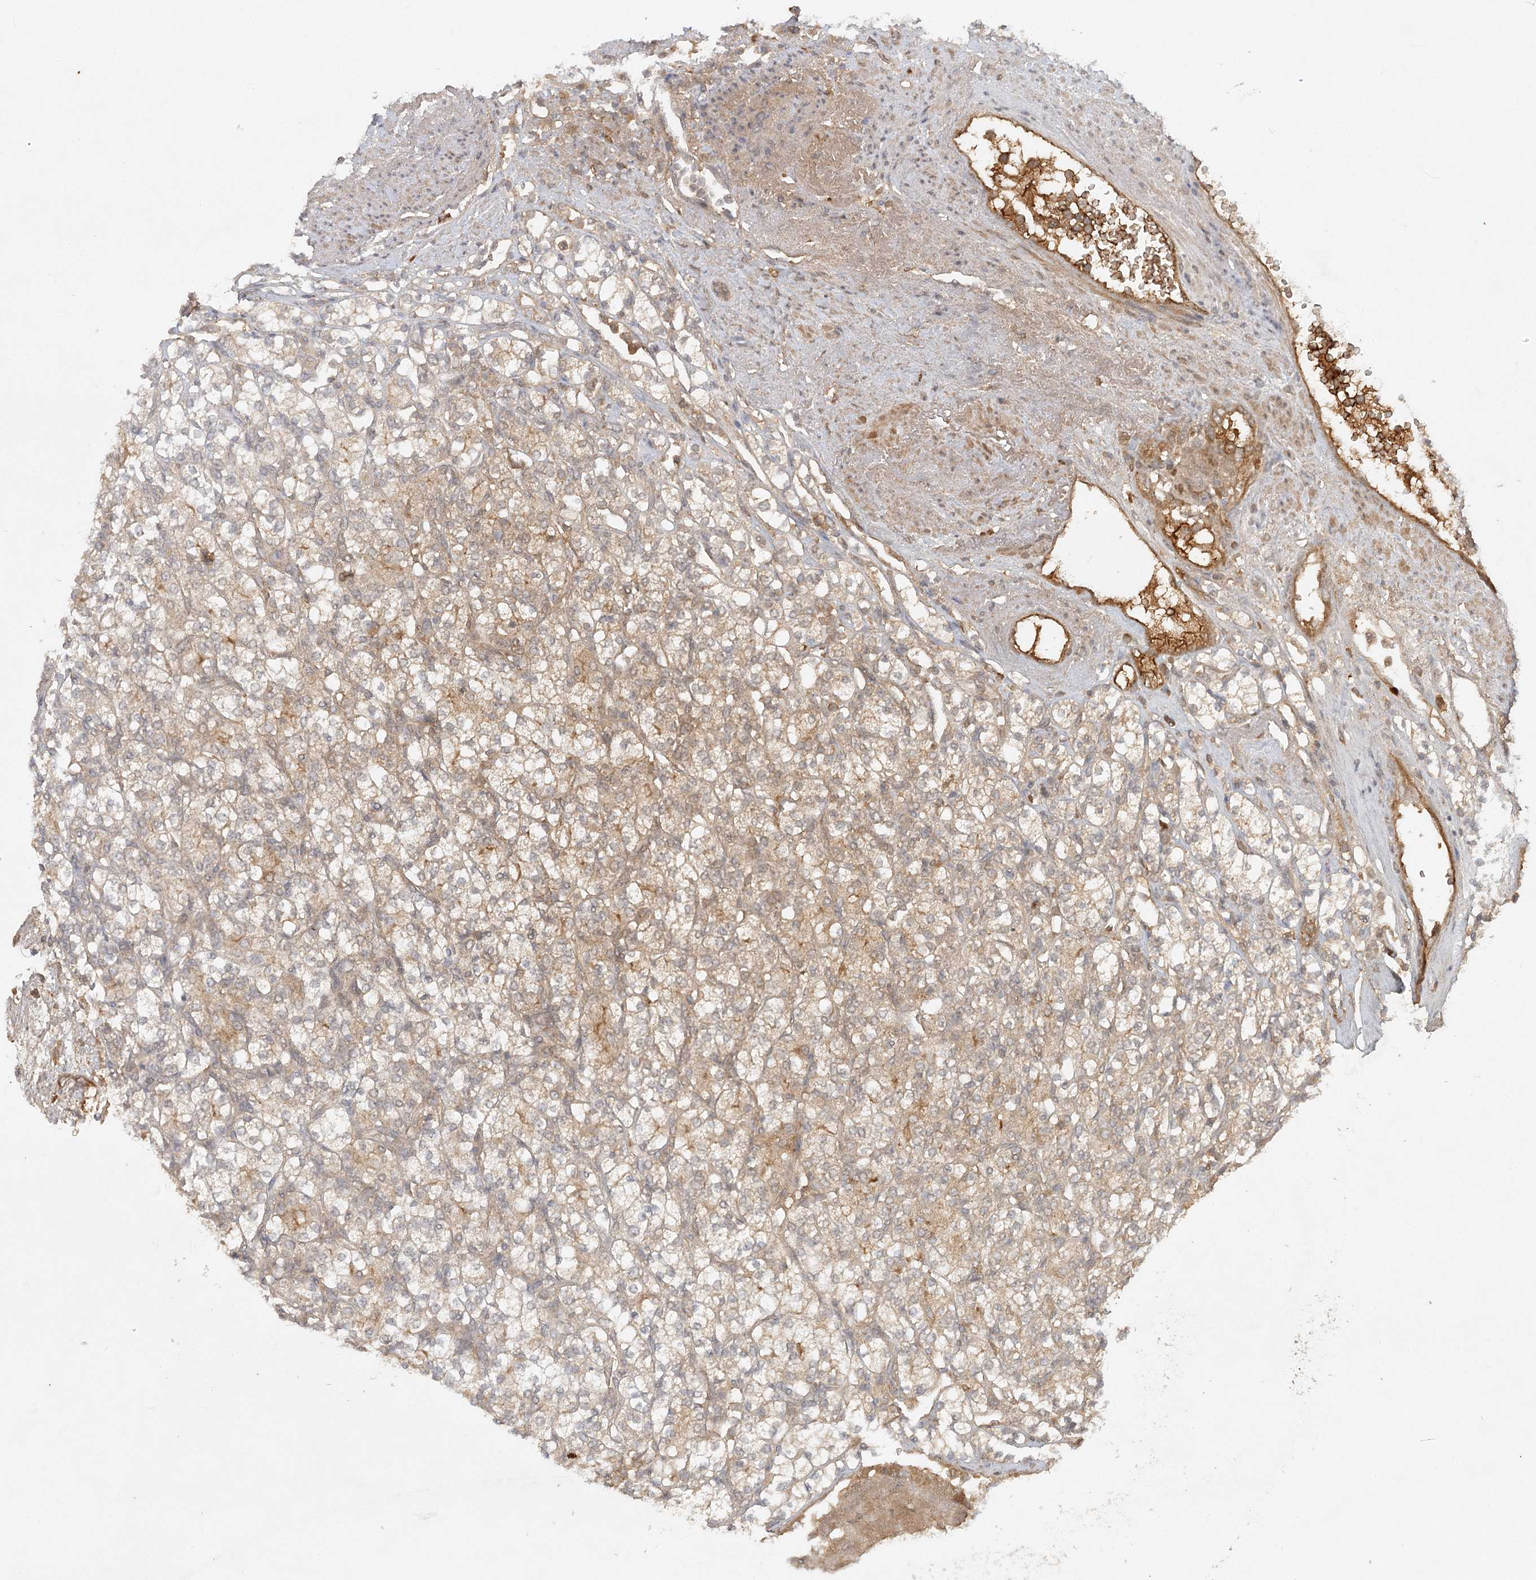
{"staining": {"intensity": "weak", "quantity": "25%-75%", "location": "cytoplasmic/membranous"}, "tissue": "renal cancer", "cell_type": "Tumor cells", "image_type": "cancer", "snomed": [{"axis": "morphology", "description": "Adenocarcinoma, NOS"}, {"axis": "topography", "description": "Kidney"}], "caption": "DAB (3,3'-diaminobenzidine) immunohistochemical staining of renal adenocarcinoma demonstrates weak cytoplasmic/membranous protein positivity in approximately 25%-75% of tumor cells. (brown staining indicates protein expression, while blue staining denotes nuclei).", "gene": "ARL13A", "patient": {"sex": "male", "age": 77}}